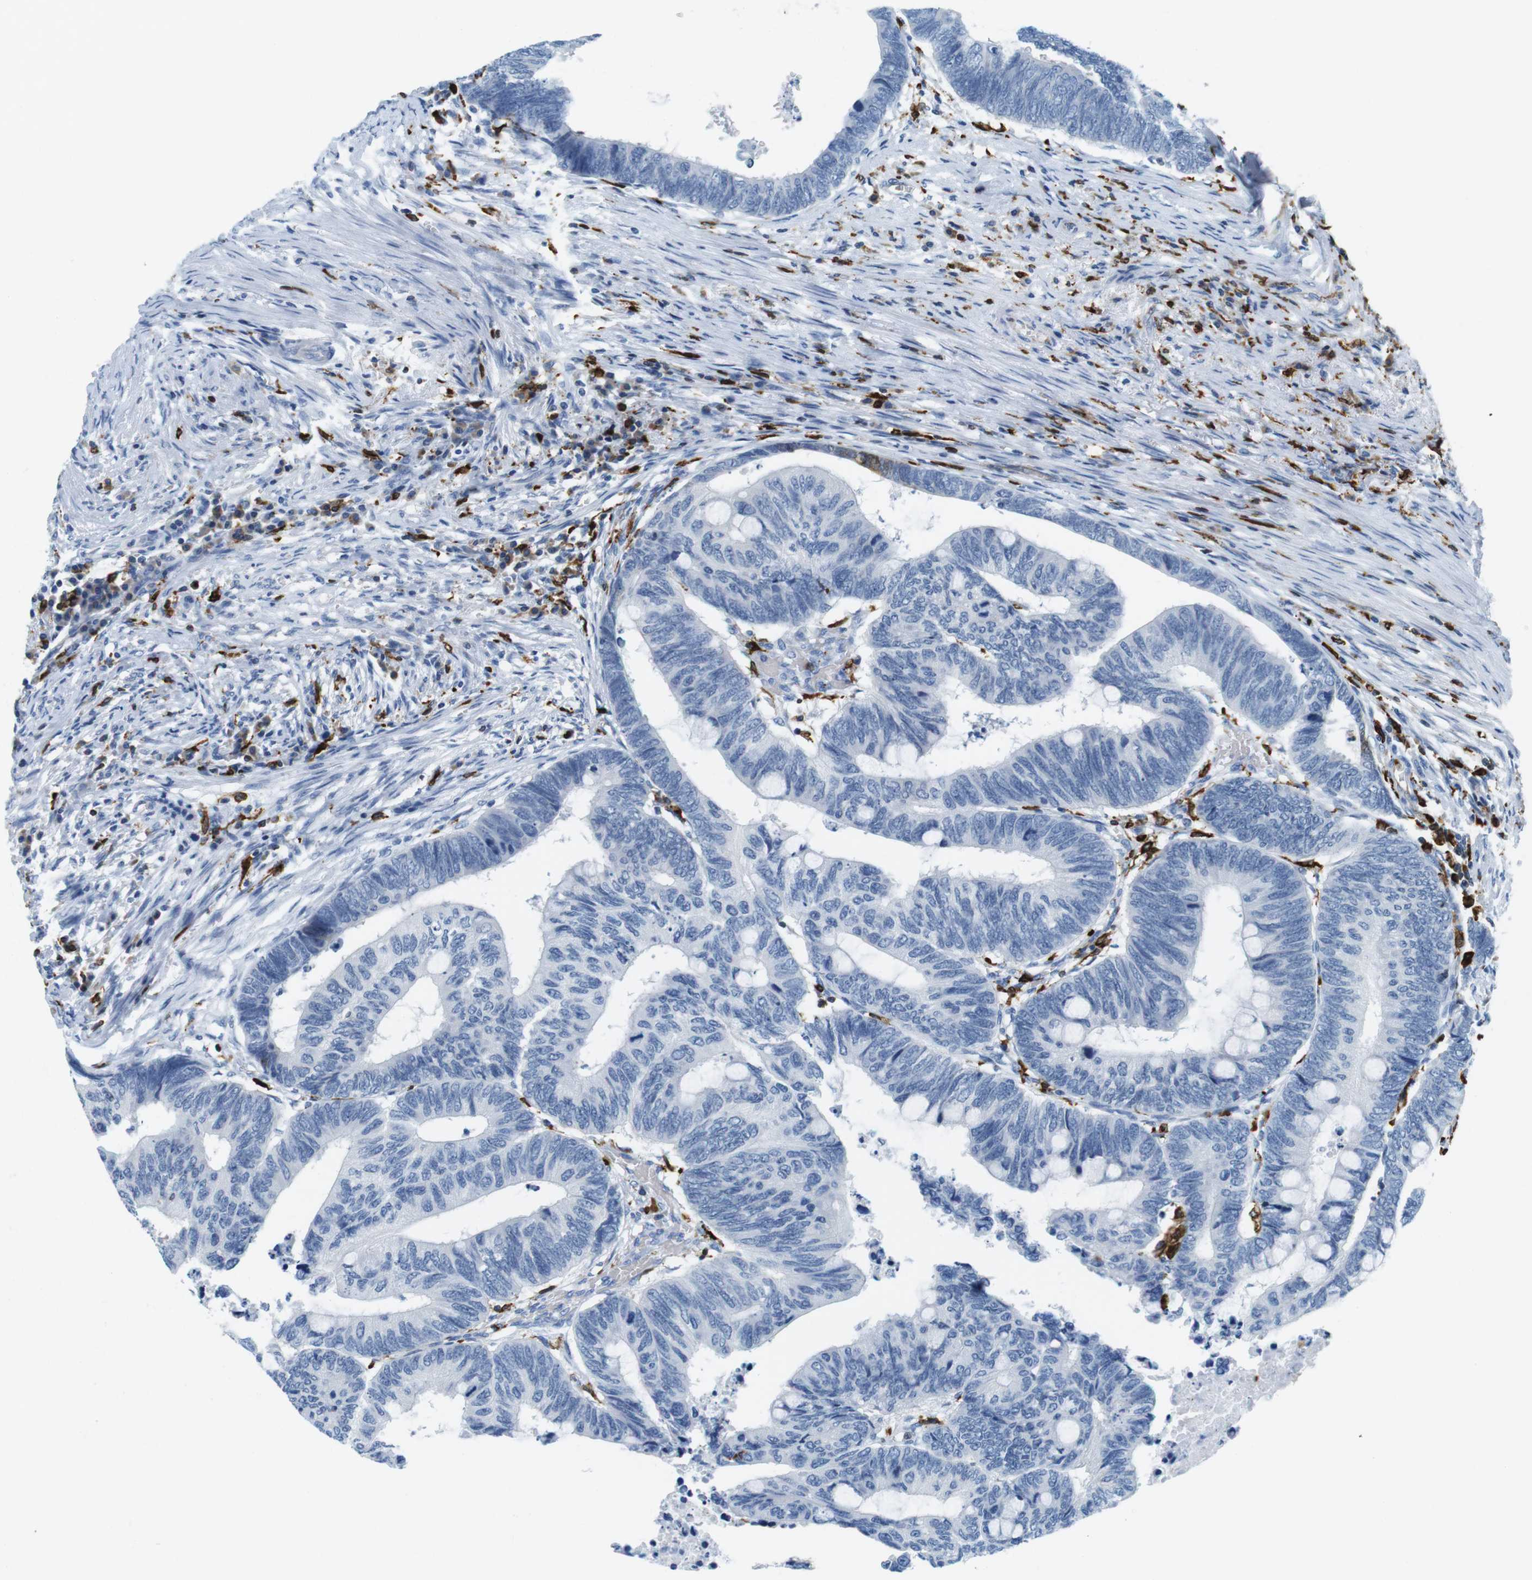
{"staining": {"intensity": "negative", "quantity": "none", "location": "none"}, "tissue": "colorectal cancer", "cell_type": "Tumor cells", "image_type": "cancer", "snomed": [{"axis": "morphology", "description": "Normal tissue, NOS"}, {"axis": "morphology", "description": "Adenocarcinoma, NOS"}, {"axis": "topography", "description": "Rectum"}, {"axis": "topography", "description": "Peripheral nerve tissue"}], "caption": "Immunohistochemistry histopathology image of colorectal cancer (adenocarcinoma) stained for a protein (brown), which reveals no staining in tumor cells.", "gene": "CIITA", "patient": {"sex": "male", "age": 92}}